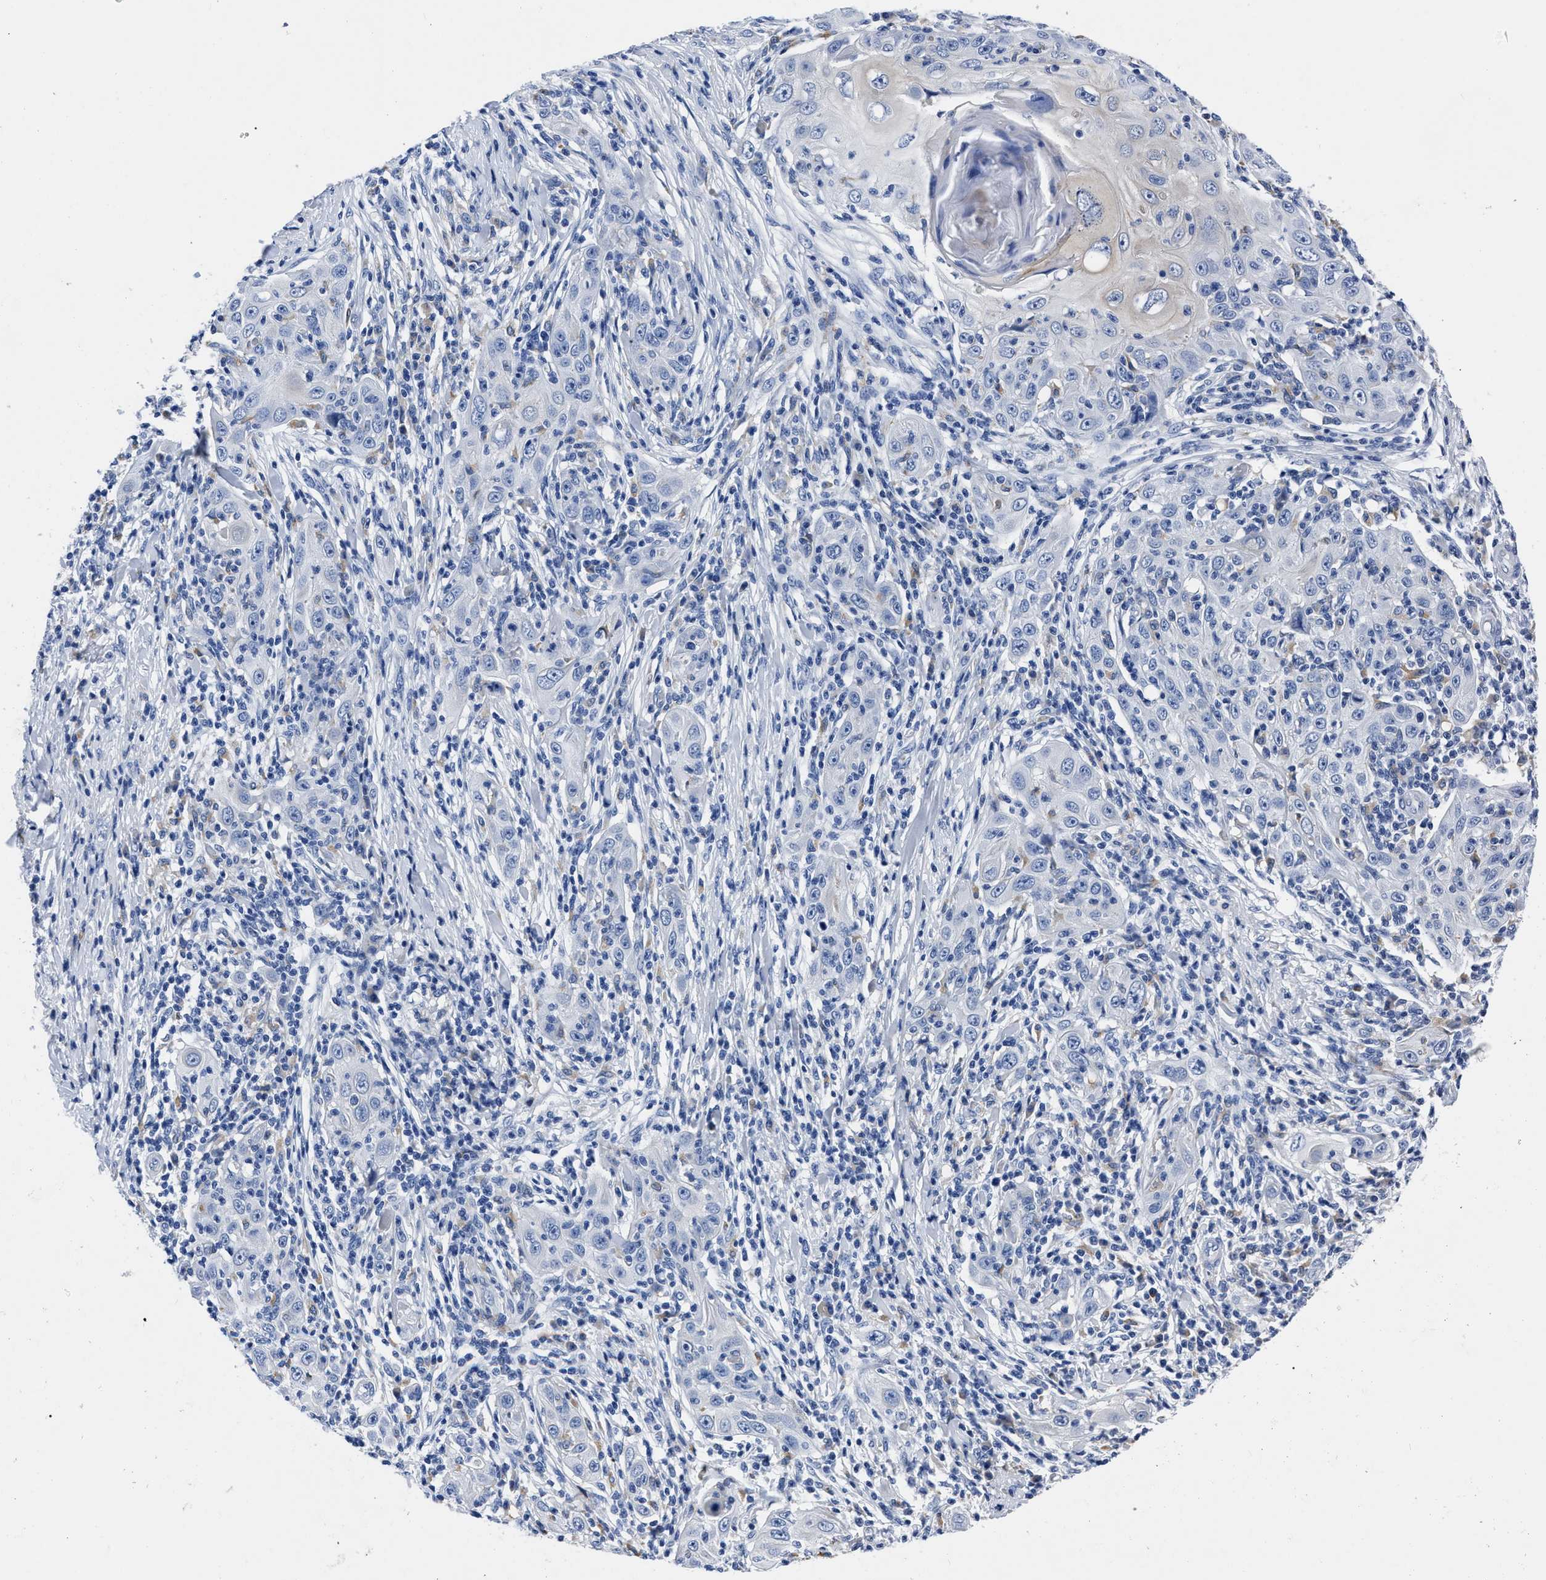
{"staining": {"intensity": "negative", "quantity": "none", "location": "none"}, "tissue": "skin cancer", "cell_type": "Tumor cells", "image_type": "cancer", "snomed": [{"axis": "morphology", "description": "Squamous cell carcinoma, NOS"}, {"axis": "topography", "description": "Skin"}], "caption": "DAB immunohistochemical staining of human skin squamous cell carcinoma demonstrates no significant positivity in tumor cells.", "gene": "MOV10L1", "patient": {"sex": "female", "age": 88}}